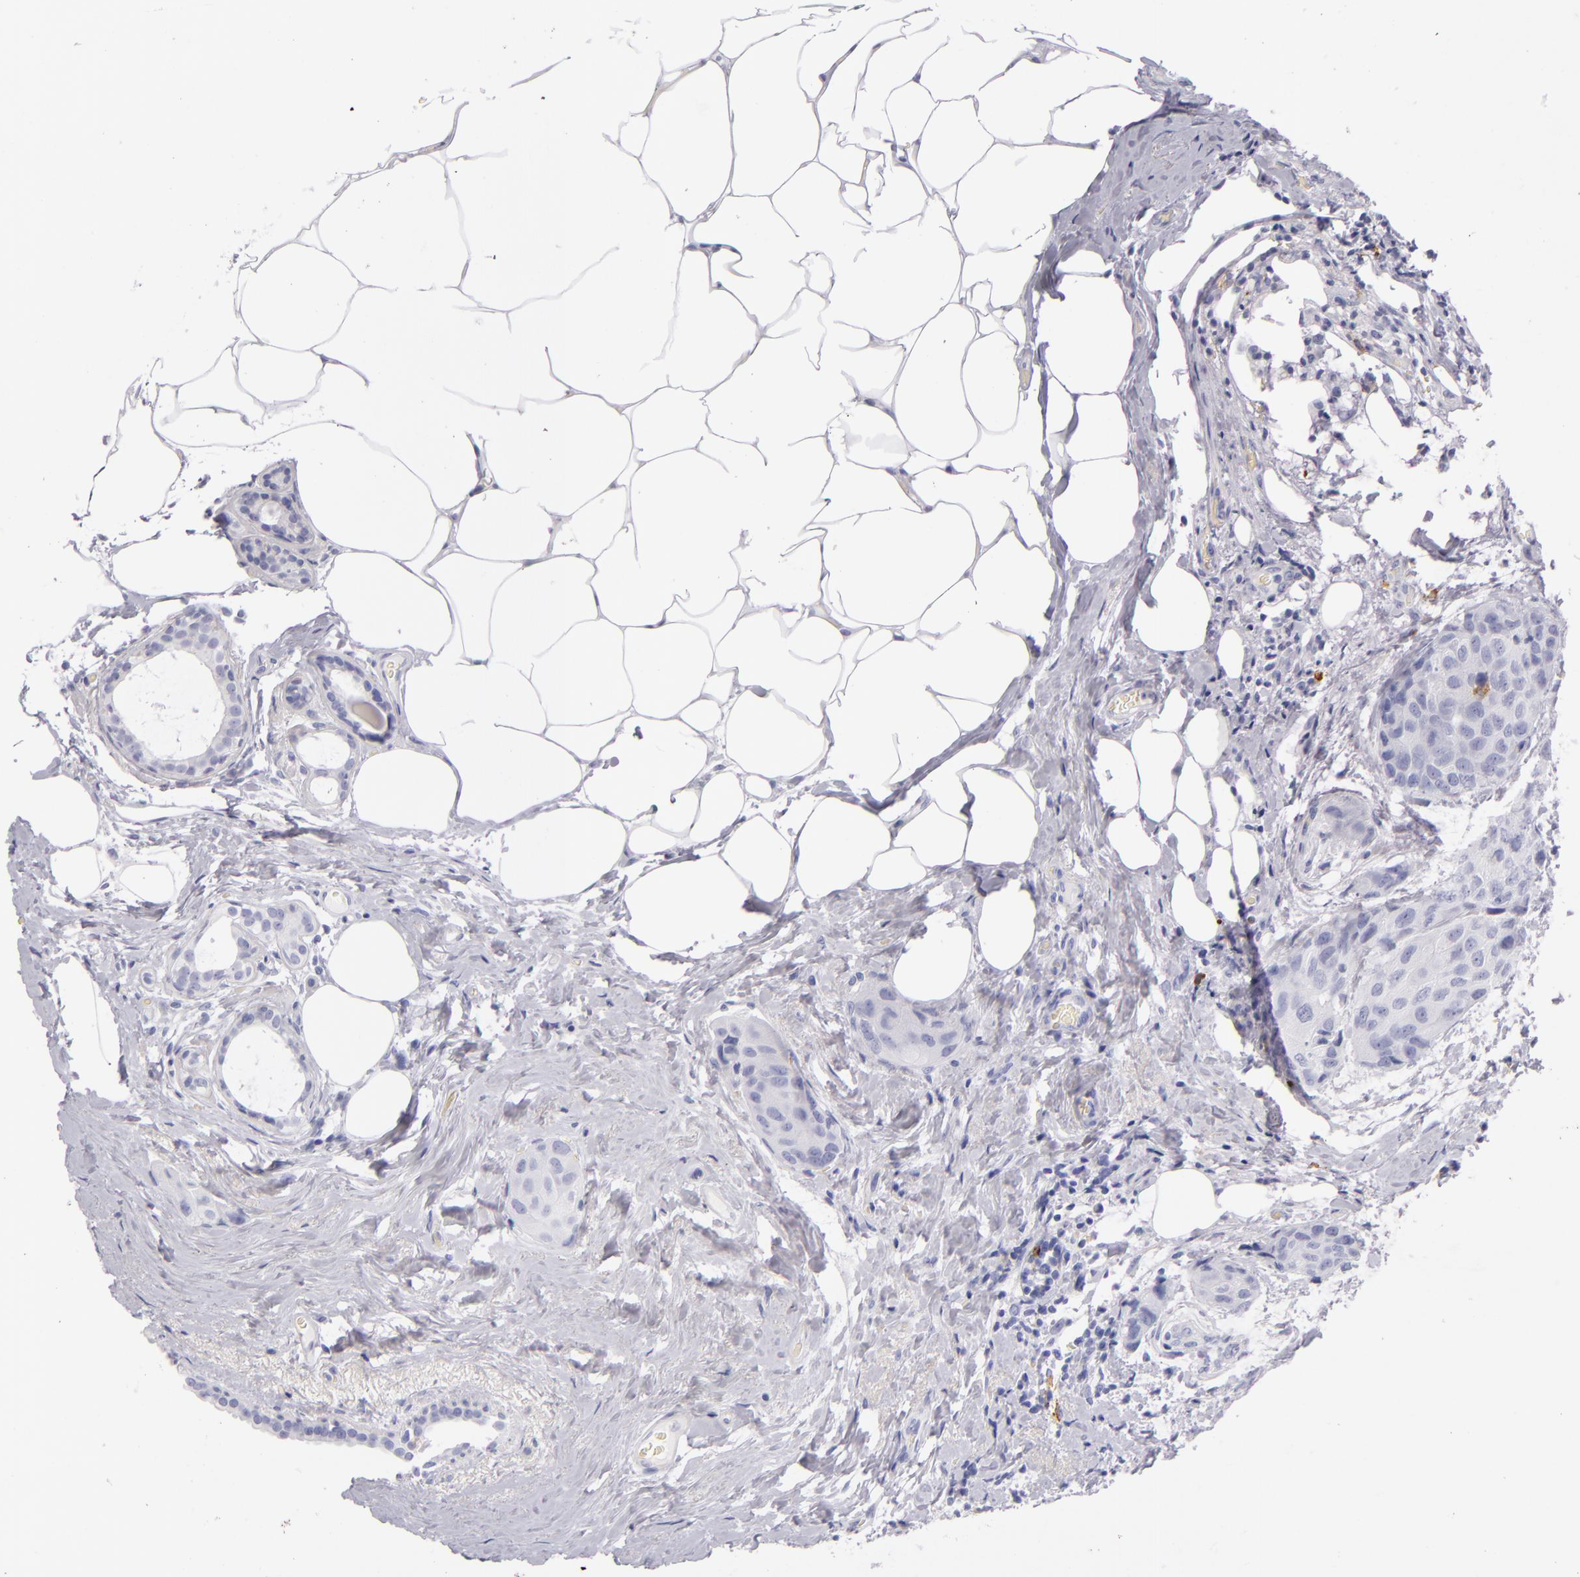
{"staining": {"intensity": "negative", "quantity": "none", "location": "none"}, "tissue": "breast cancer", "cell_type": "Tumor cells", "image_type": "cancer", "snomed": [{"axis": "morphology", "description": "Duct carcinoma"}, {"axis": "topography", "description": "Breast"}], "caption": "The histopathology image displays no significant expression in tumor cells of breast cancer (invasive ductal carcinoma).", "gene": "CD207", "patient": {"sex": "female", "age": 68}}